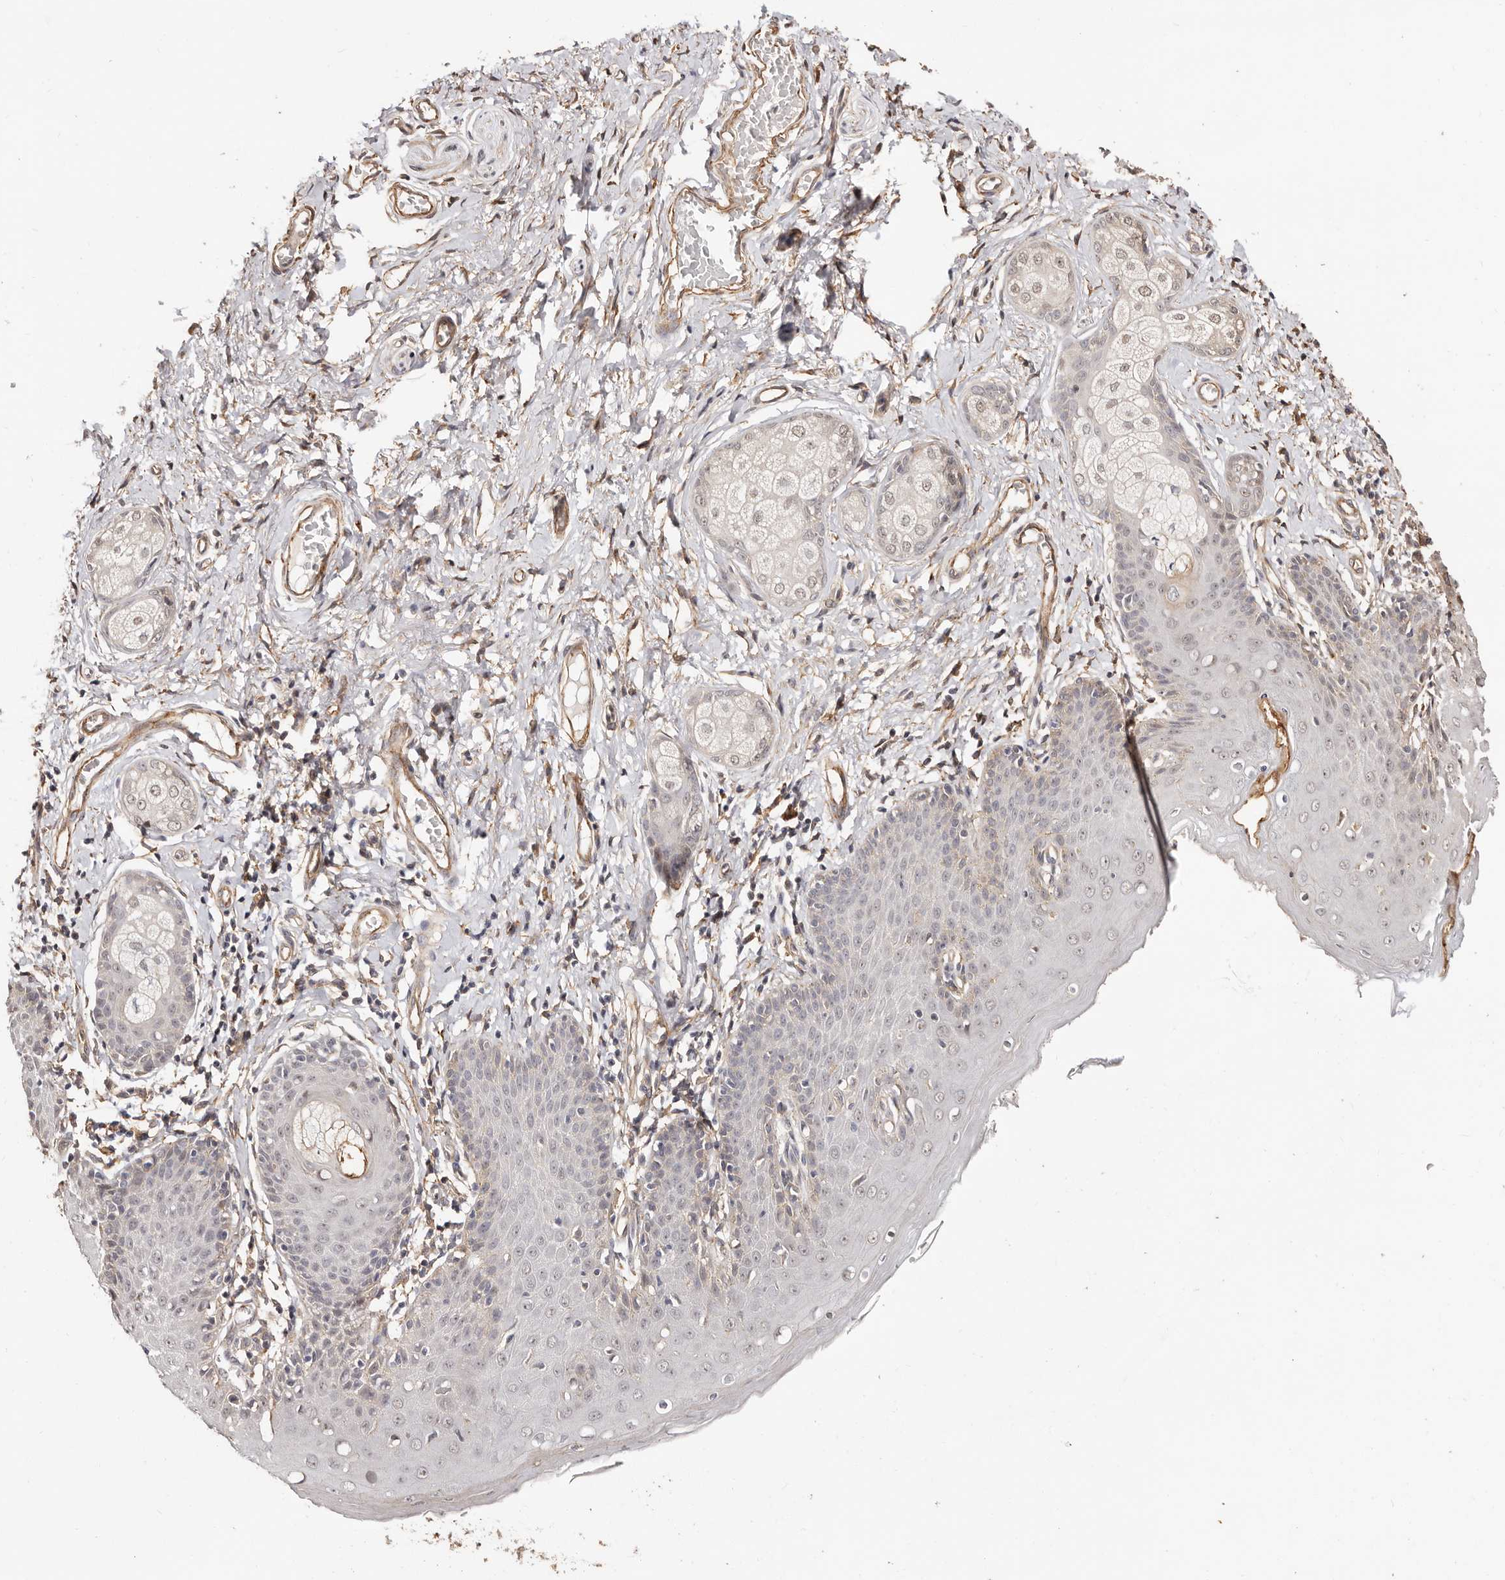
{"staining": {"intensity": "weak", "quantity": "<25%", "location": "cytoplasmic/membranous,nuclear"}, "tissue": "skin", "cell_type": "Epidermal cells", "image_type": "normal", "snomed": [{"axis": "morphology", "description": "Normal tissue, NOS"}, {"axis": "topography", "description": "Vulva"}], "caption": "Protein analysis of unremarkable skin exhibits no significant expression in epidermal cells. (Brightfield microscopy of DAB (3,3'-diaminobenzidine) immunohistochemistry (IHC) at high magnification).", "gene": "TRIP13", "patient": {"sex": "female", "age": 66}}